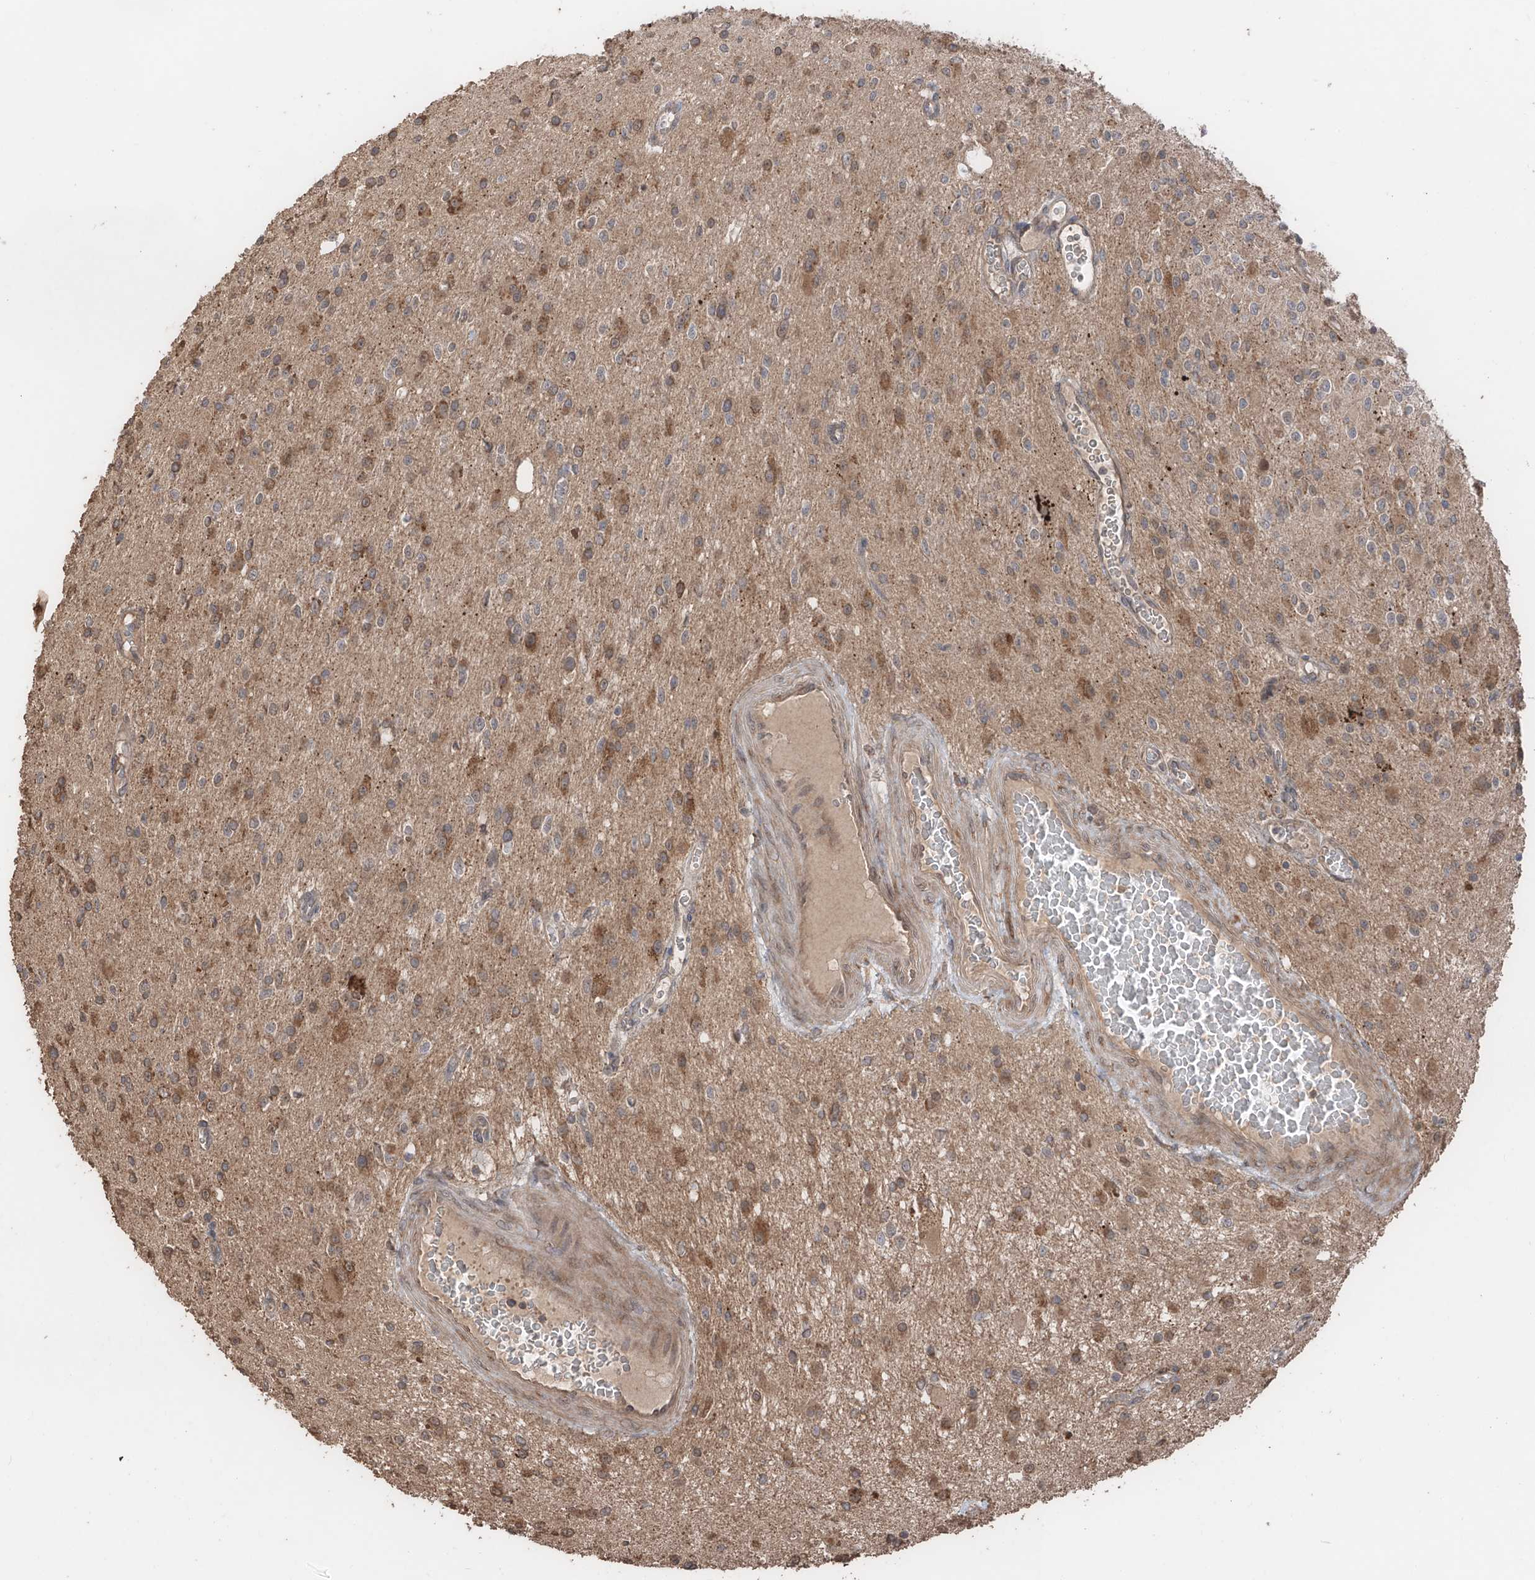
{"staining": {"intensity": "moderate", "quantity": "25%-75%", "location": "cytoplasmic/membranous"}, "tissue": "glioma", "cell_type": "Tumor cells", "image_type": "cancer", "snomed": [{"axis": "morphology", "description": "Glioma, malignant, High grade"}, {"axis": "topography", "description": "Brain"}], "caption": "The histopathology image demonstrates staining of glioma, revealing moderate cytoplasmic/membranous protein positivity (brown color) within tumor cells.", "gene": "FAM135A", "patient": {"sex": "male", "age": 34}}